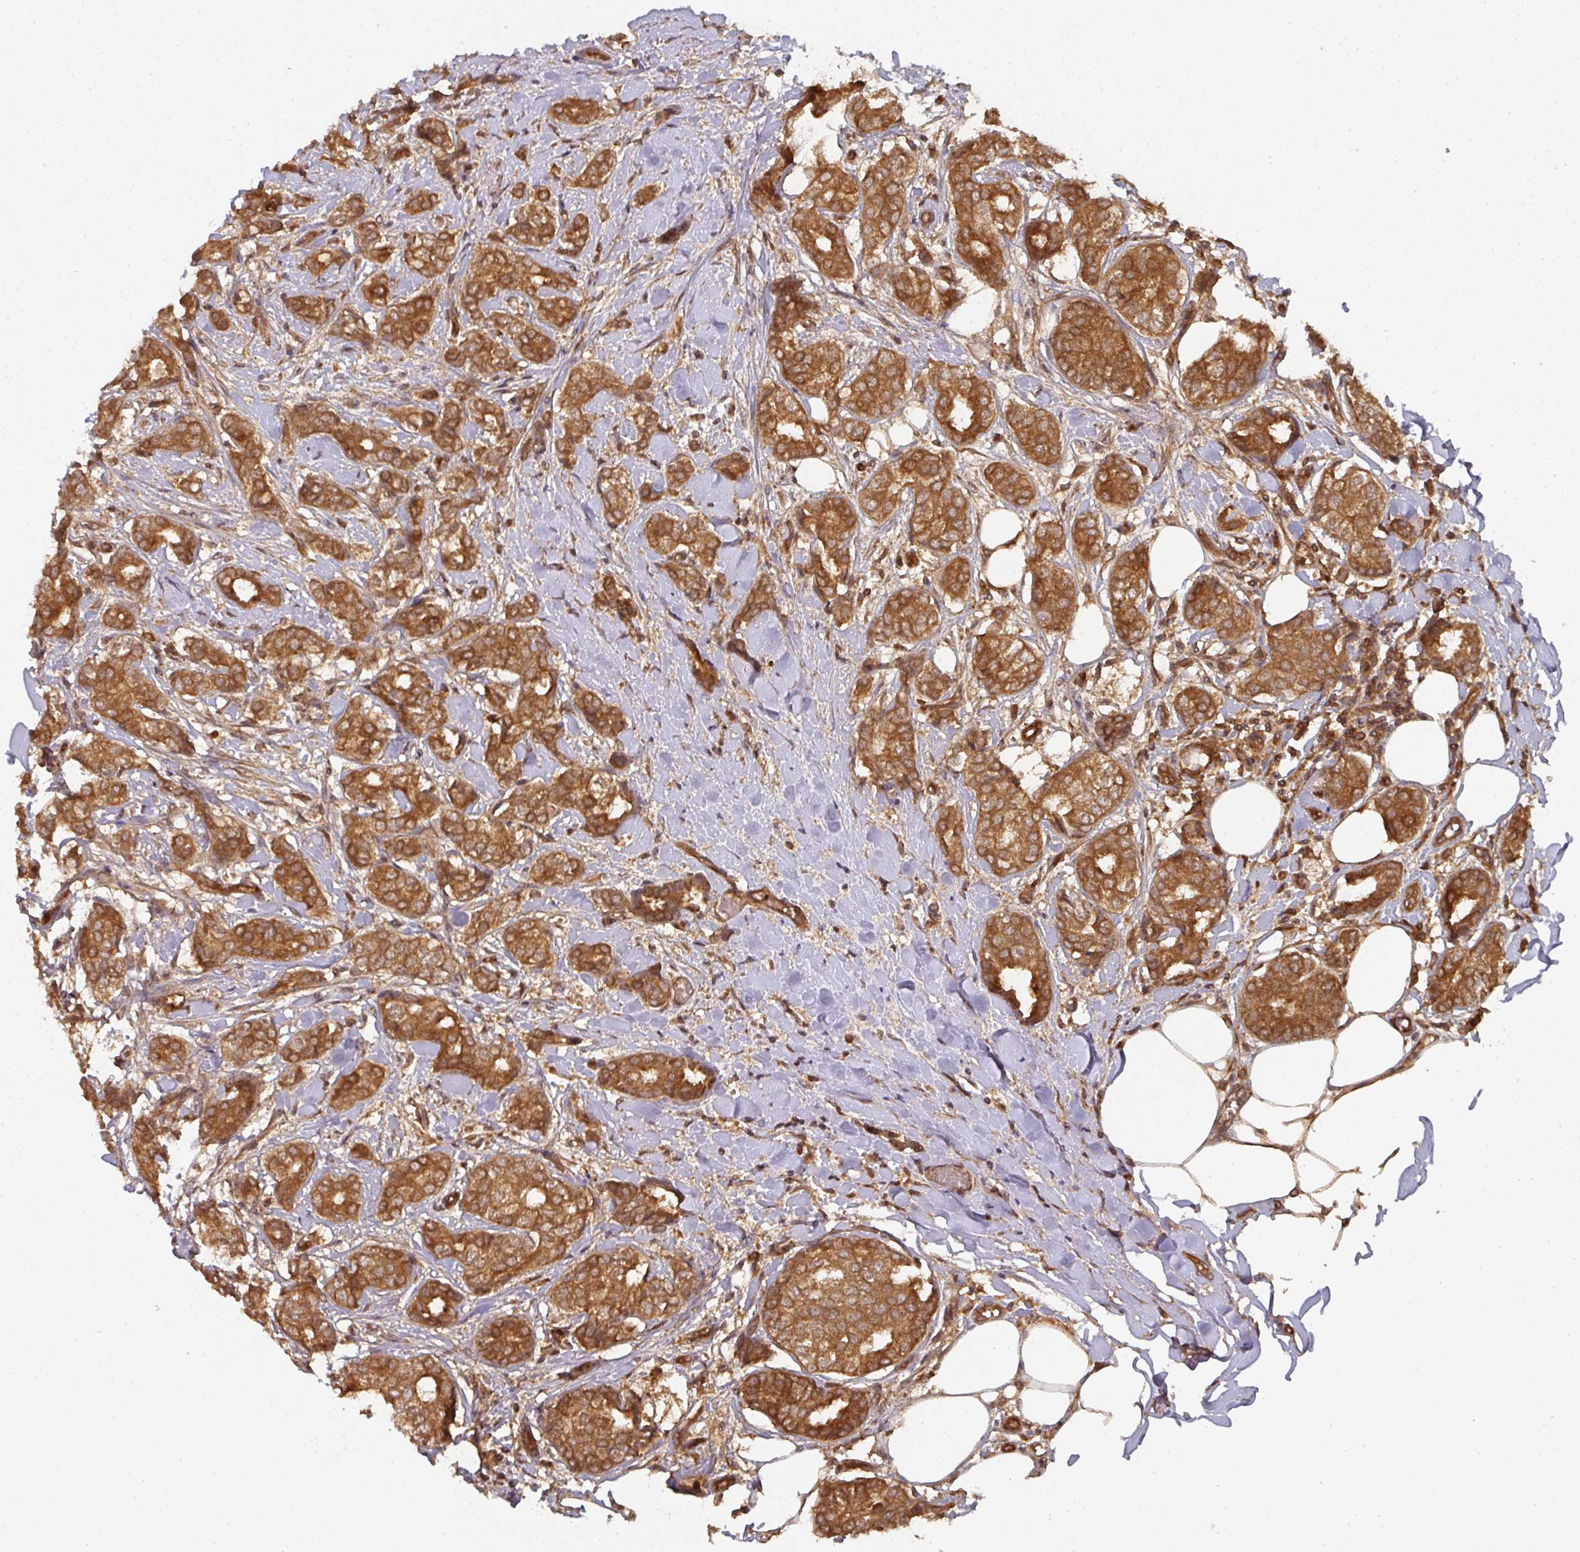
{"staining": {"intensity": "strong", "quantity": ">75%", "location": "cytoplasmic/membranous"}, "tissue": "breast cancer", "cell_type": "Tumor cells", "image_type": "cancer", "snomed": [{"axis": "morphology", "description": "Duct carcinoma"}, {"axis": "topography", "description": "Breast"}], "caption": "DAB immunohistochemical staining of human infiltrating ductal carcinoma (breast) reveals strong cytoplasmic/membranous protein staining in about >75% of tumor cells.", "gene": "EIF4EBP2", "patient": {"sex": "female", "age": 73}}